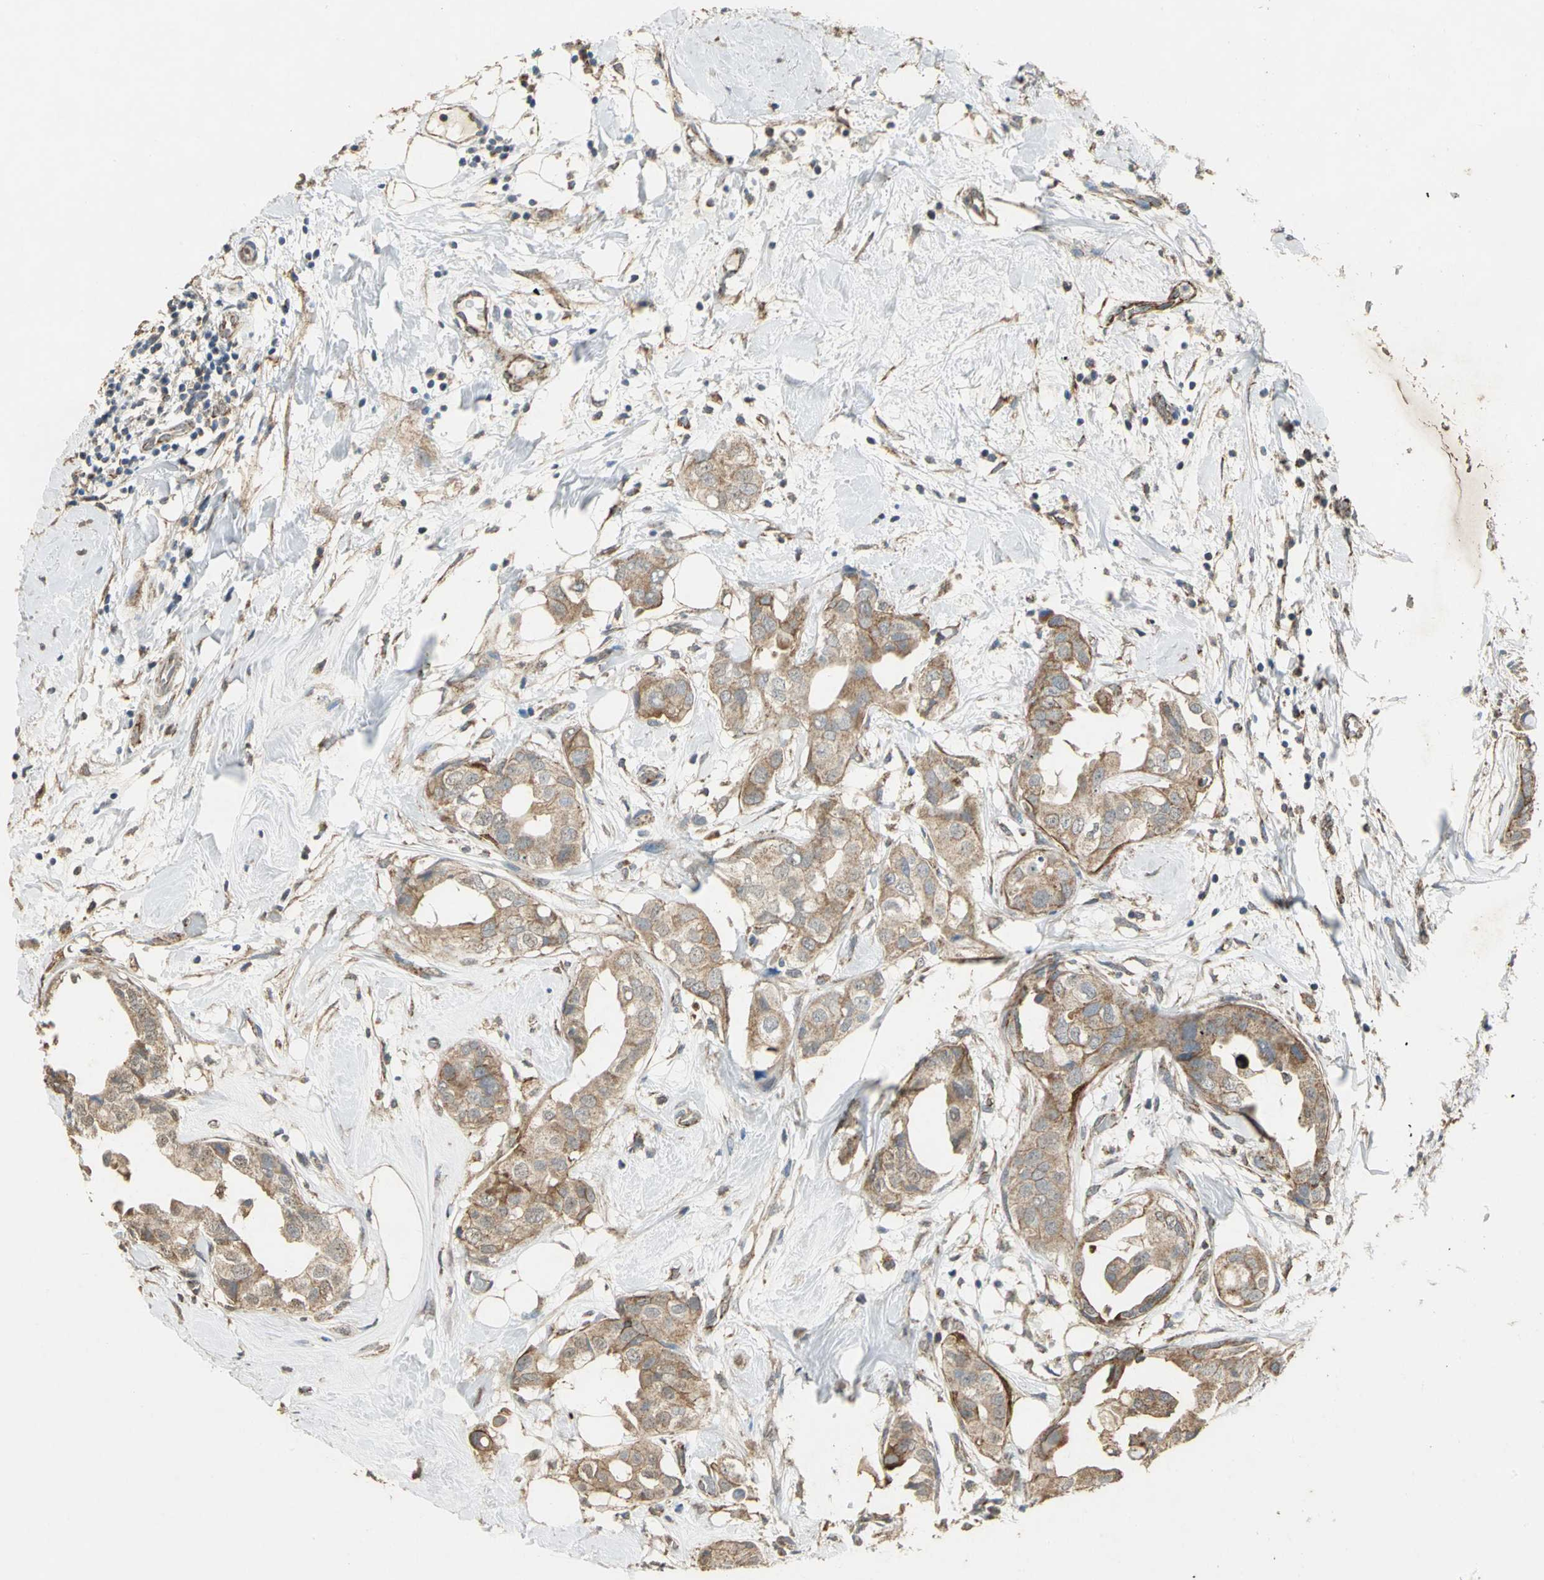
{"staining": {"intensity": "moderate", "quantity": ">75%", "location": "cytoplasmic/membranous"}, "tissue": "breast cancer", "cell_type": "Tumor cells", "image_type": "cancer", "snomed": [{"axis": "morphology", "description": "Duct carcinoma"}, {"axis": "topography", "description": "Breast"}], "caption": "Human breast intraductal carcinoma stained with a brown dye exhibits moderate cytoplasmic/membranous positive staining in approximately >75% of tumor cells.", "gene": "NDUFB5", "patient": {"sex": "female", "age": 40}}